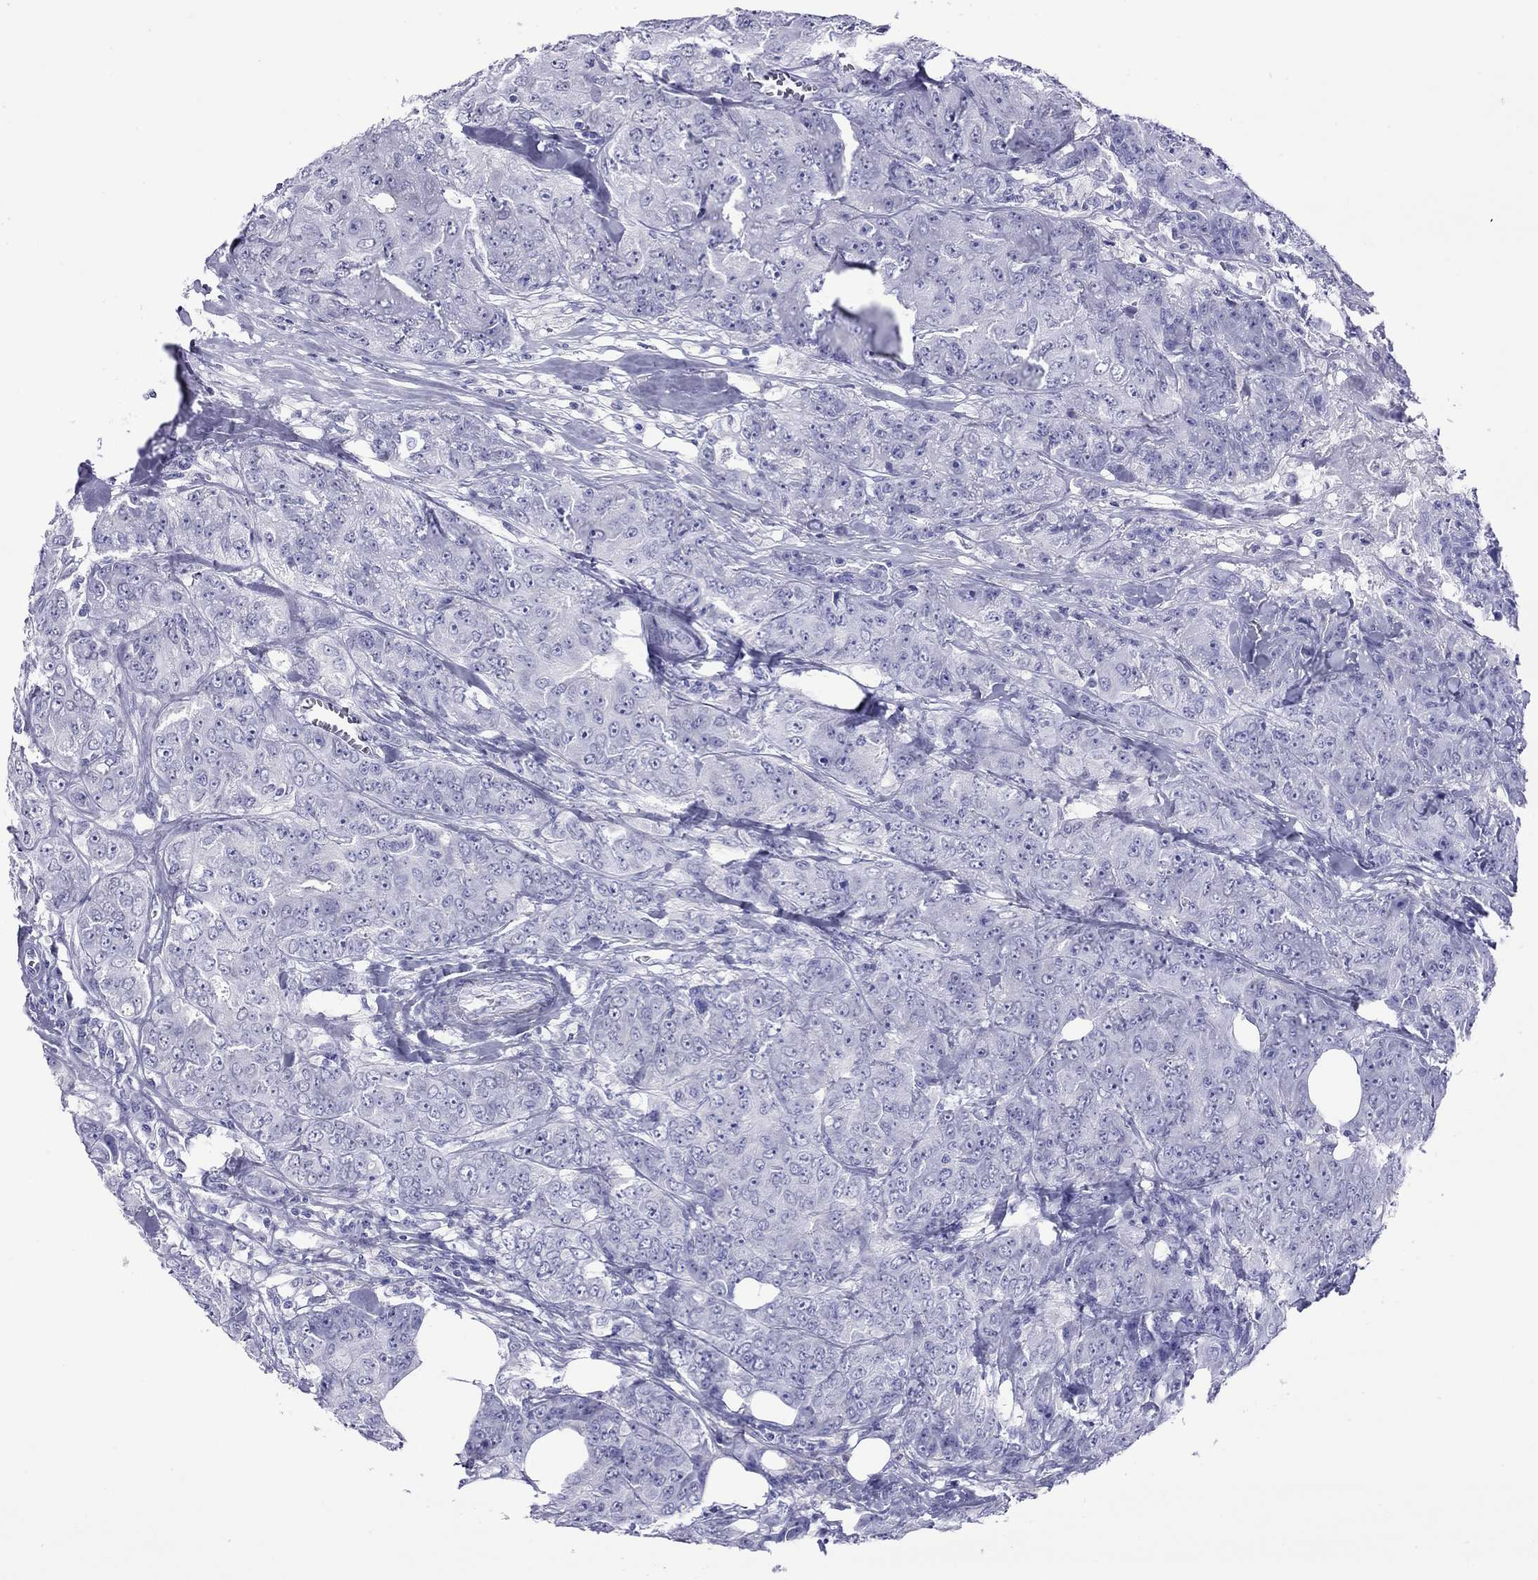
{"staining": {"intensity": "negative", "quantity": "none", "location": "none"}, "tissue": "breast cancer", "cell_type": "Tumor cells", "image_type": "cancer", "snomed": [{"axis": "morphology", "description": "Duct carcinoma"}, {"axis": "topography", "description": "Breast"}], "caption": "The immunohistochemistry (IHC) micrograph has no significant staining in tumor cells of breast intraductal carcinoma tissue. The staining is performed using DAB (3,3'-diaminobenzidine) brown chromogen with nuclei counter-stained in using hematoxylin.", "gene": "SLC30A8", "patient": {"sex": "female", "age": 43}}